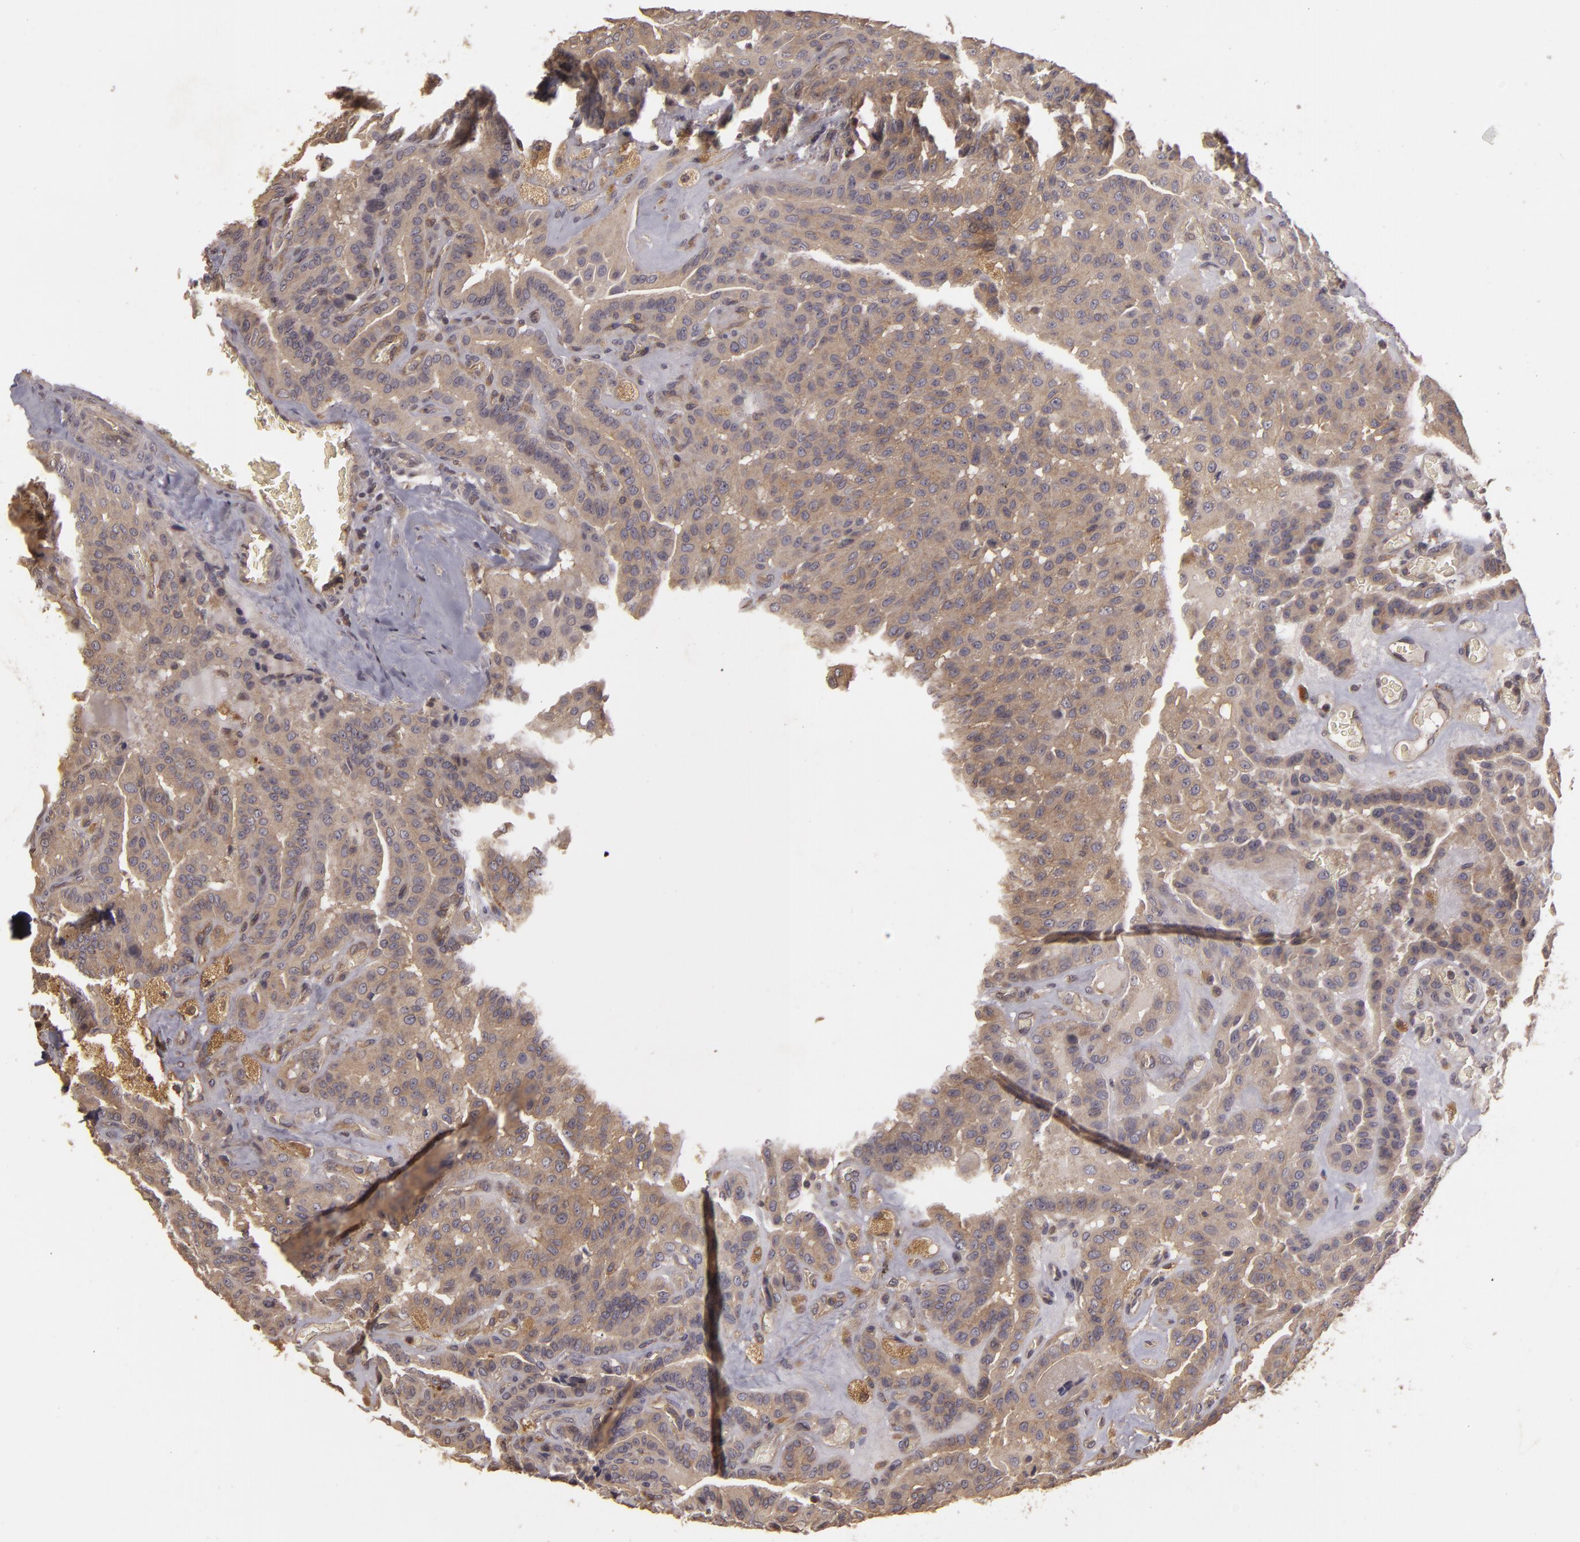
{"staining": {"intensity": "weak", "quantity": ">75%", "location": "cytoplasmic/membranous"}, "tissue": "thyroid cancer", "cell_type": "Tumor cells", "image_type": "cancer", "snomed": [{"axis": "morphology", "description": "Papillary adenocarcinoma, NOS"}, {"axis": "topography", "description": "Thyroid gland"}], "caption": "Protein analysis of thyroid cancer tissue demonstrates weak cytoplasmic/membranous positivity in approximately >75% of tumor cells.", "gene": "HRAS", "patient": {"sex": "male", "age": 87}}